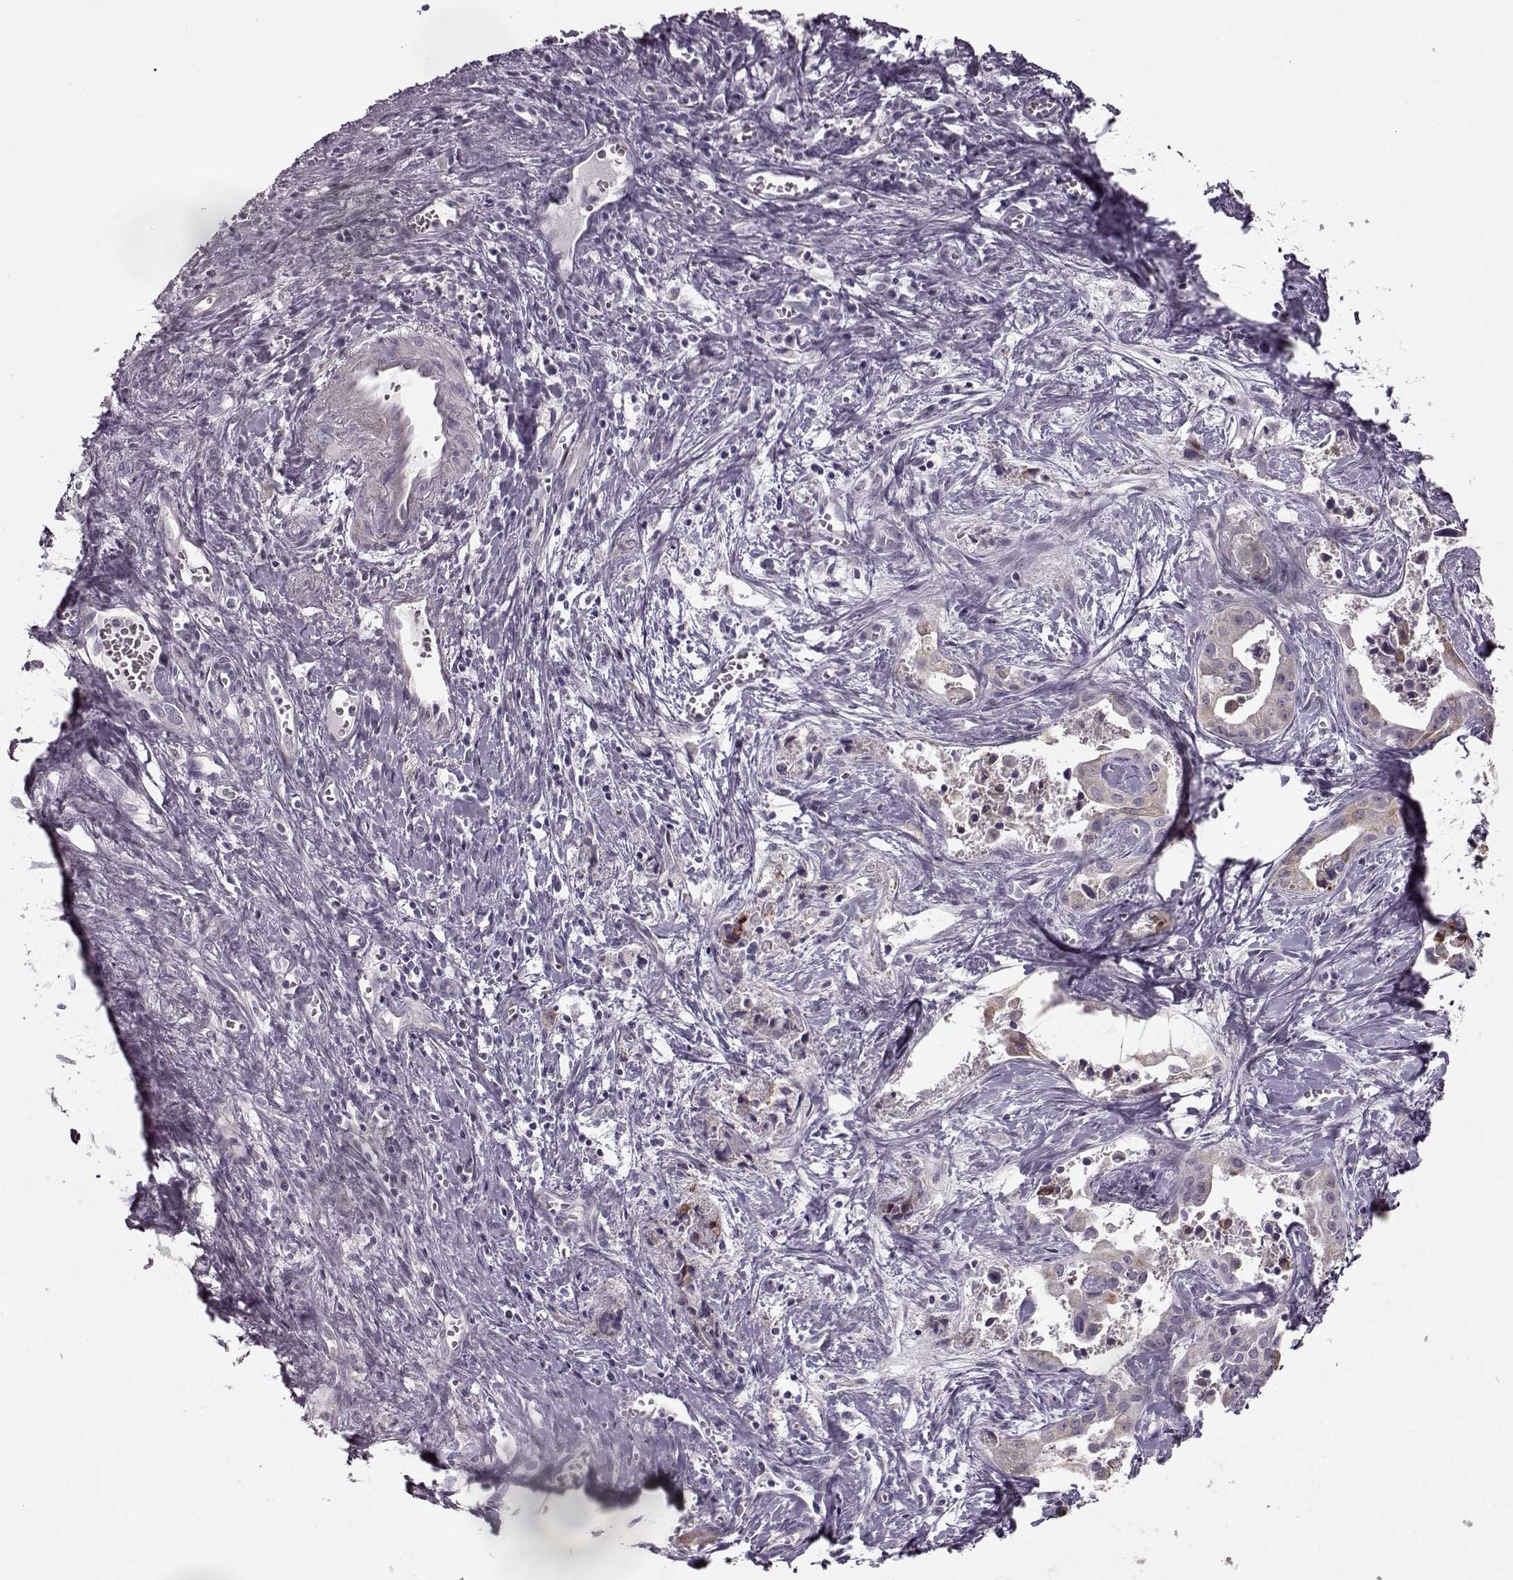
{"staining": {"intensity": "negative", "quantity": "none", "location": "none"}, "tissue": "liver cancer", "cell_type": "Tumor cells", "image_type": "cancer", "snomed": [{"axis": "morphology", "description": "Cholangiocarcinoma"}, {"axis": "topography", "description": "Liver"}], "caption": "A high-resolution image shows IHC staining of liver cancer, which reveals no significant expression in tumor cells.", "gene": "MAP6D1", "patient": {"sex": "female", "age": 65}}